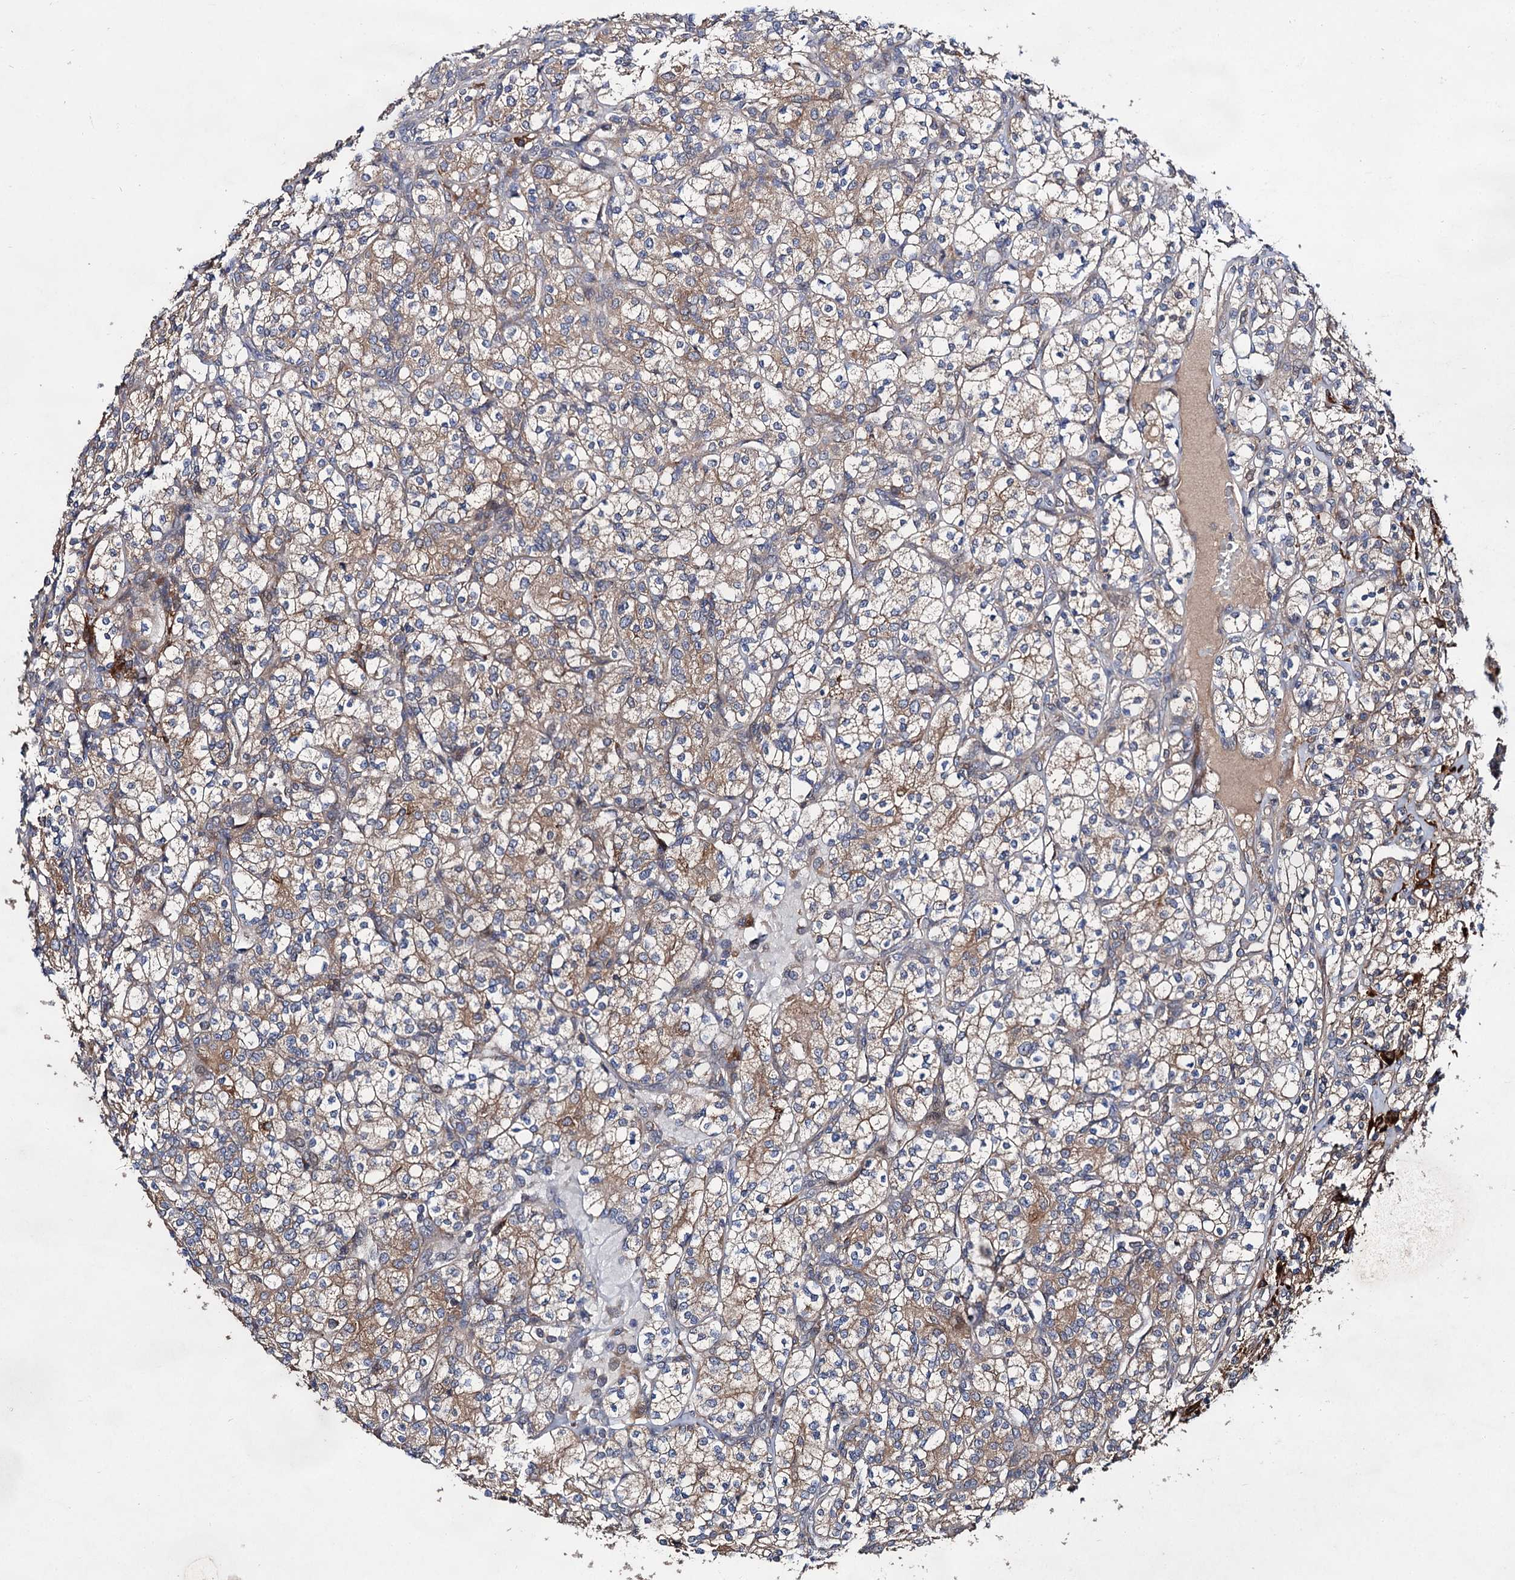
{"staining": {"intensity": "moderate", "quantity": "25%-75%", "location": "cytoplasmic/membranous"}, "tissue": "renal cancer", "cell_type": "Tumor cells", "image_type": "cancer", "snomed": [{"axis": "morphology", "description": "Adenocarcinoma, NOS"}, {"axis": "topography", "description": "Kidney"}], "caption": "A high-resolution histopathology image shows immunohistochemistry staining of adenocarcinoma (renal), which displays moderate cytoplasmic/membranous staining in about 25%-75% of tumor cells.", "gene": "NAA25", "patient": {"sex": "male", "age": 77}}